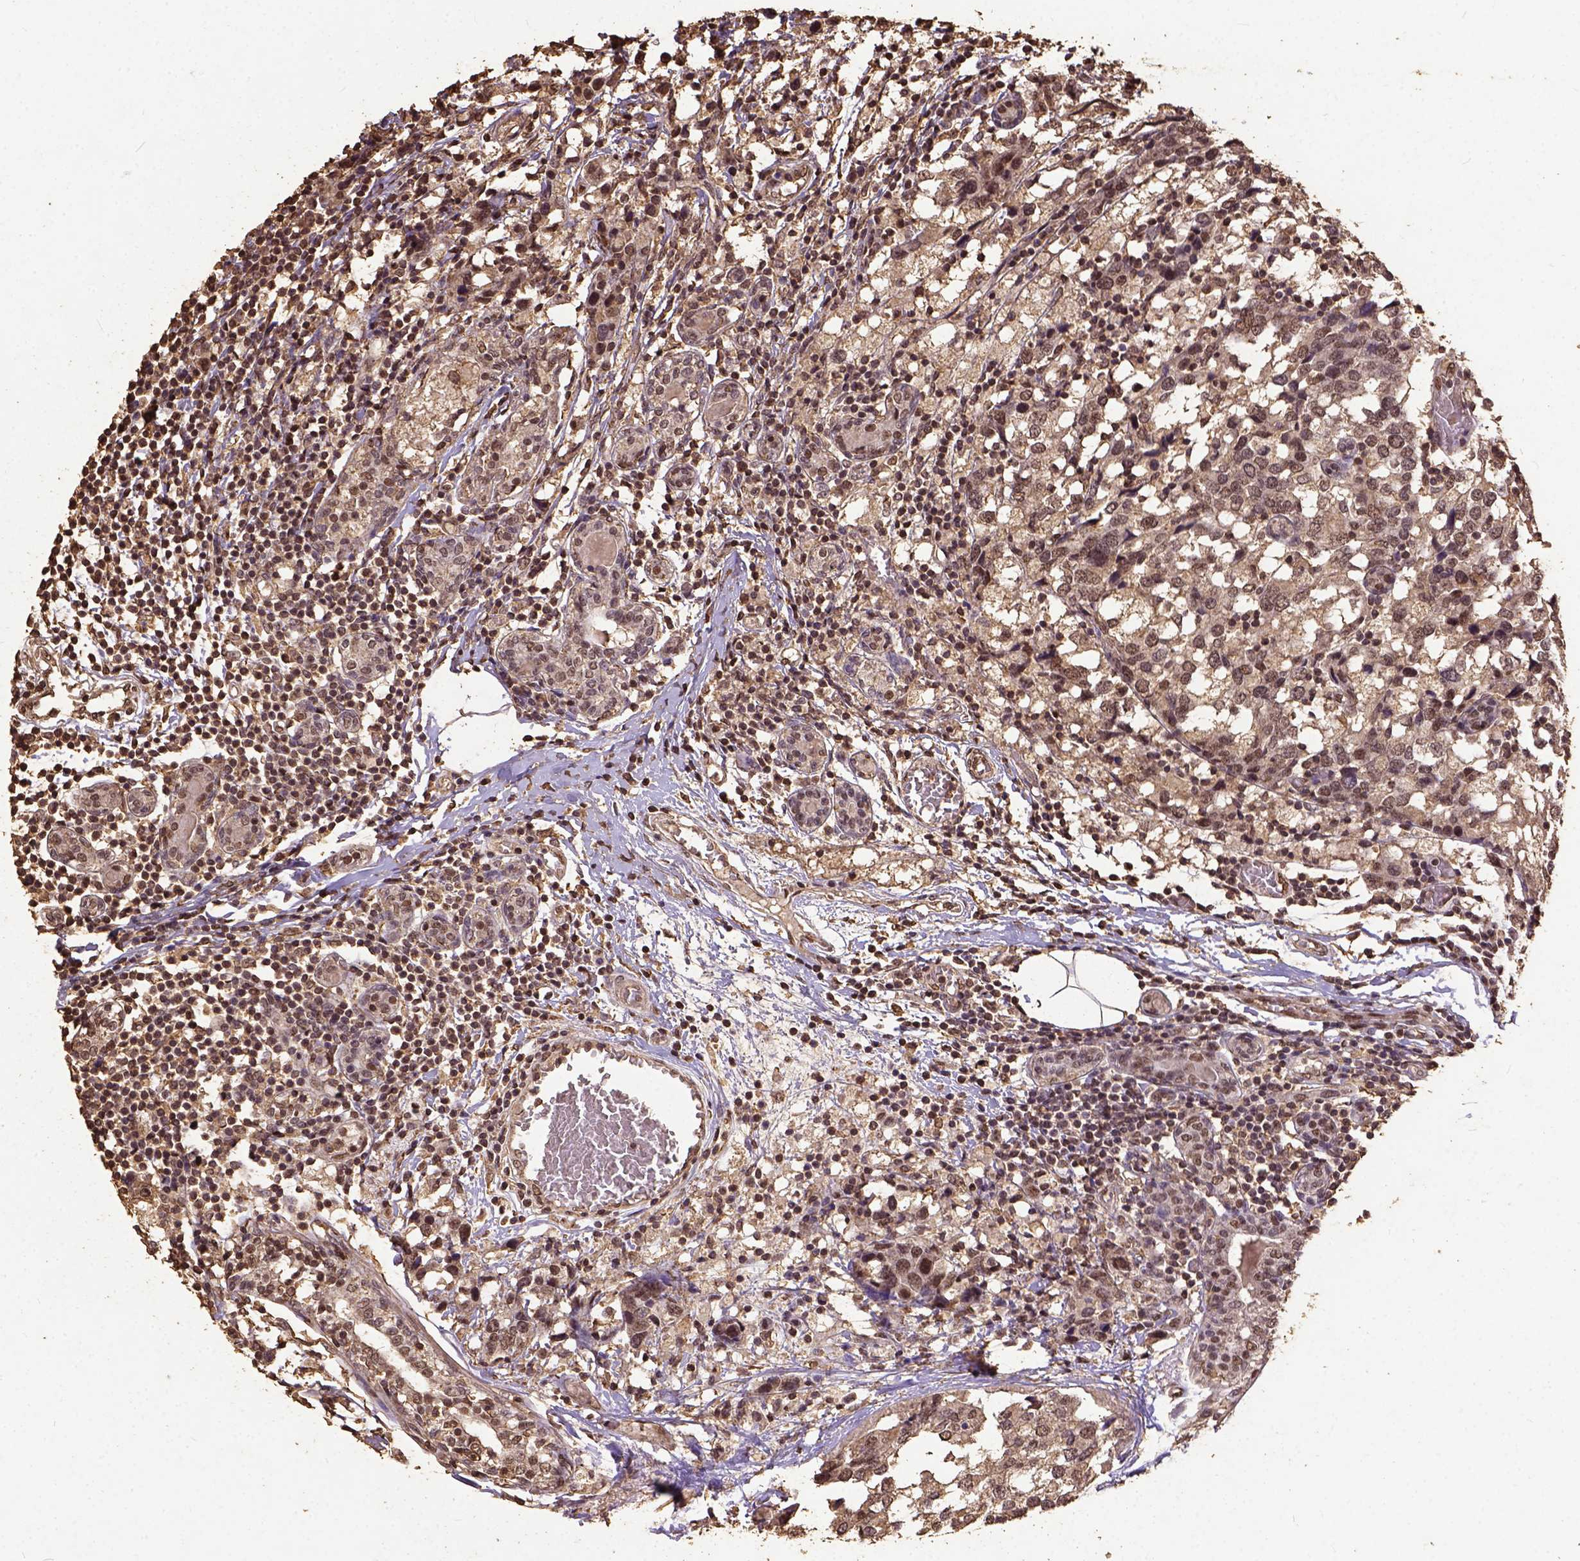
{"staining": {"intensity": "moderate", "quantity": ">75%", "location": "nuclear"}, "tissue": "breast cancer", "cell_type": "Tumor cells", "image_type": "cancer", "snomed": [{"axis": "morphology", "description": "Lobular carcinoma"}, {"axis": "topography", "description": "Breast"}], "caption": "A micrograph showing moderate nuclear expression in about >75% of tumor cells in breast lobular carcinoma, as visualized by brown immunohistochemical staining.", "gene": "NACC1", "patient": {"sex": "female", "age": 59}}